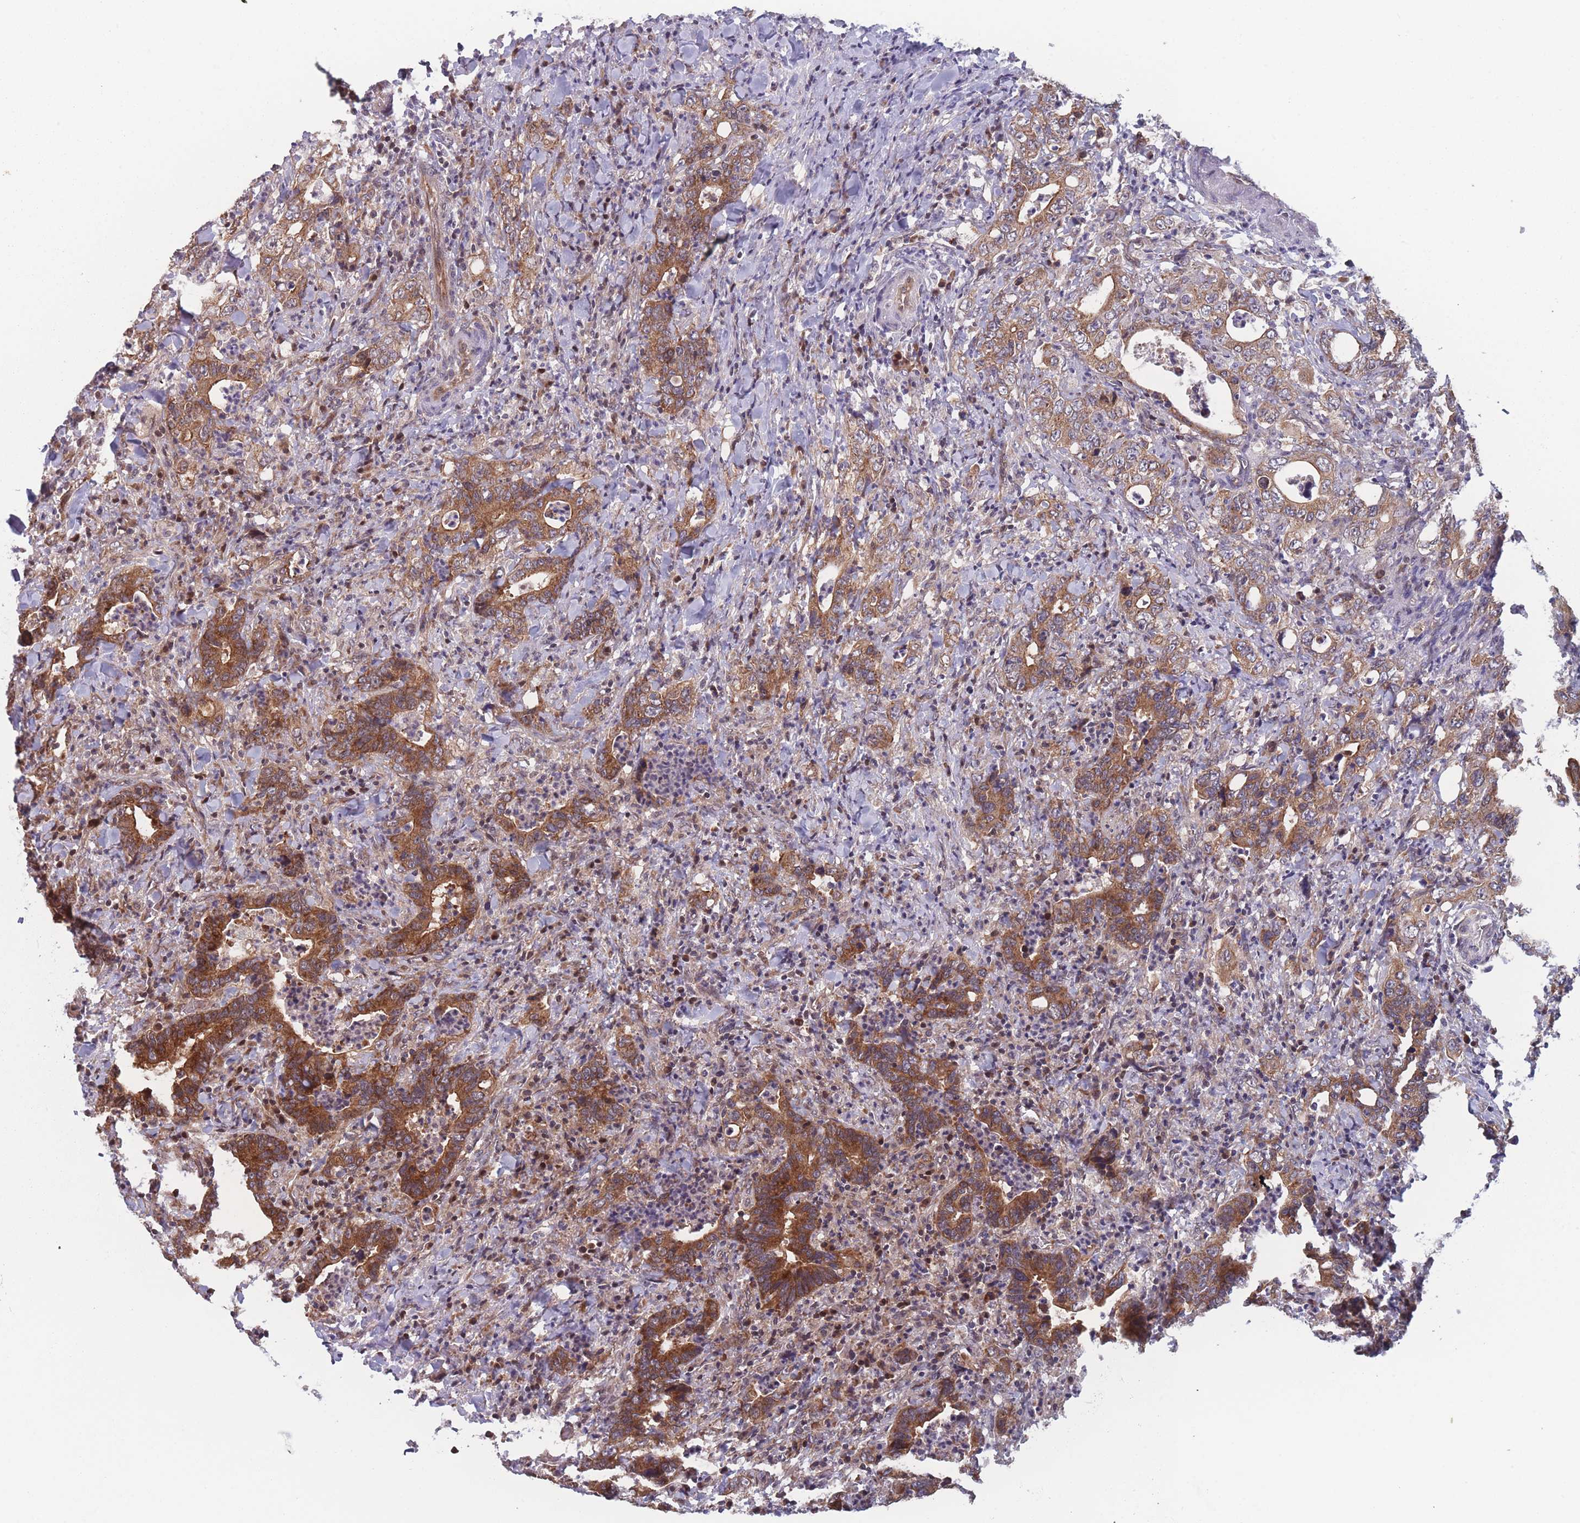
{"staining": {"intensity": "strong", "quantity": "25%-75%", "location": "cytoplasmic/membranous"}, "tissue": "colorectal cancer", "cell_type": "Tumor cells", "image_type": "cancer", "snomed": [{"axis": "morphology", "description": "Adenocarcinoma, NOS"}, {"axis": "topography", "description": "Colon"}], "caption": "This is an image of IHC staining of colorectal adenocarcinoma, which shows strong staining in the cytoplasmic/membranous of tumor cells.", "gene": "RPS18", "patient": {"sex": "female", "age": 75}}